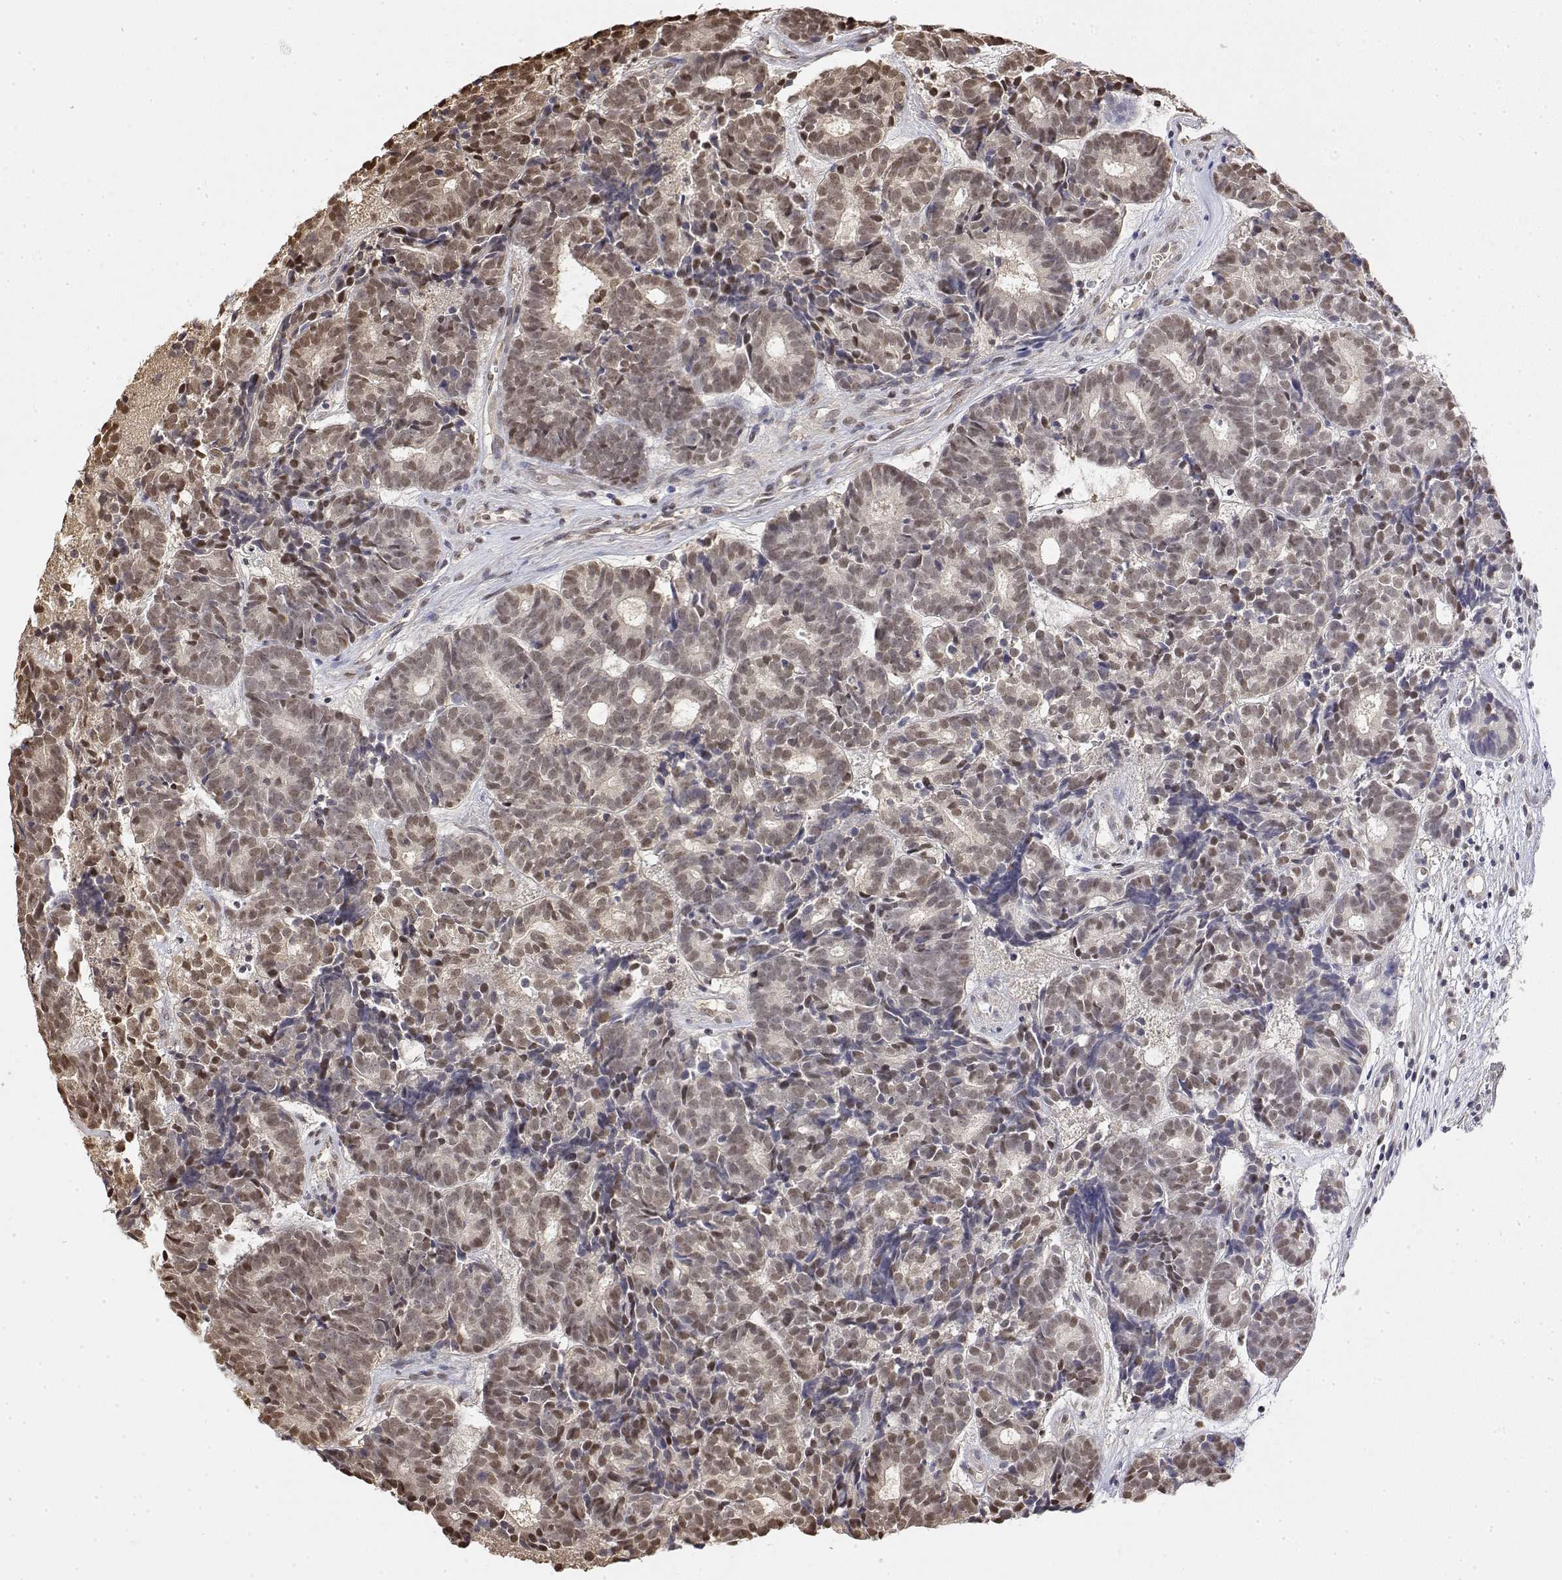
{"staining": {"intensity": "moderate", "quantity": ">75%", "location": "nuclear"}, "tissue": "head and neck cancer", "cell_type": "Tumor cells", "image_type": "cancer", "snomed": [{"axis": "morphology", "description": "Adenocarcinoma, NOS"}, {"axis": "topography", "description": "Head-Neck"}], "caption": "Head and neck cancer stained with a brown dye demonstrates moderate nuclear positive expression in about >75% of tumor cells.", "gene": "TPI1", "patient": {"sex": "female", "age": 81}}